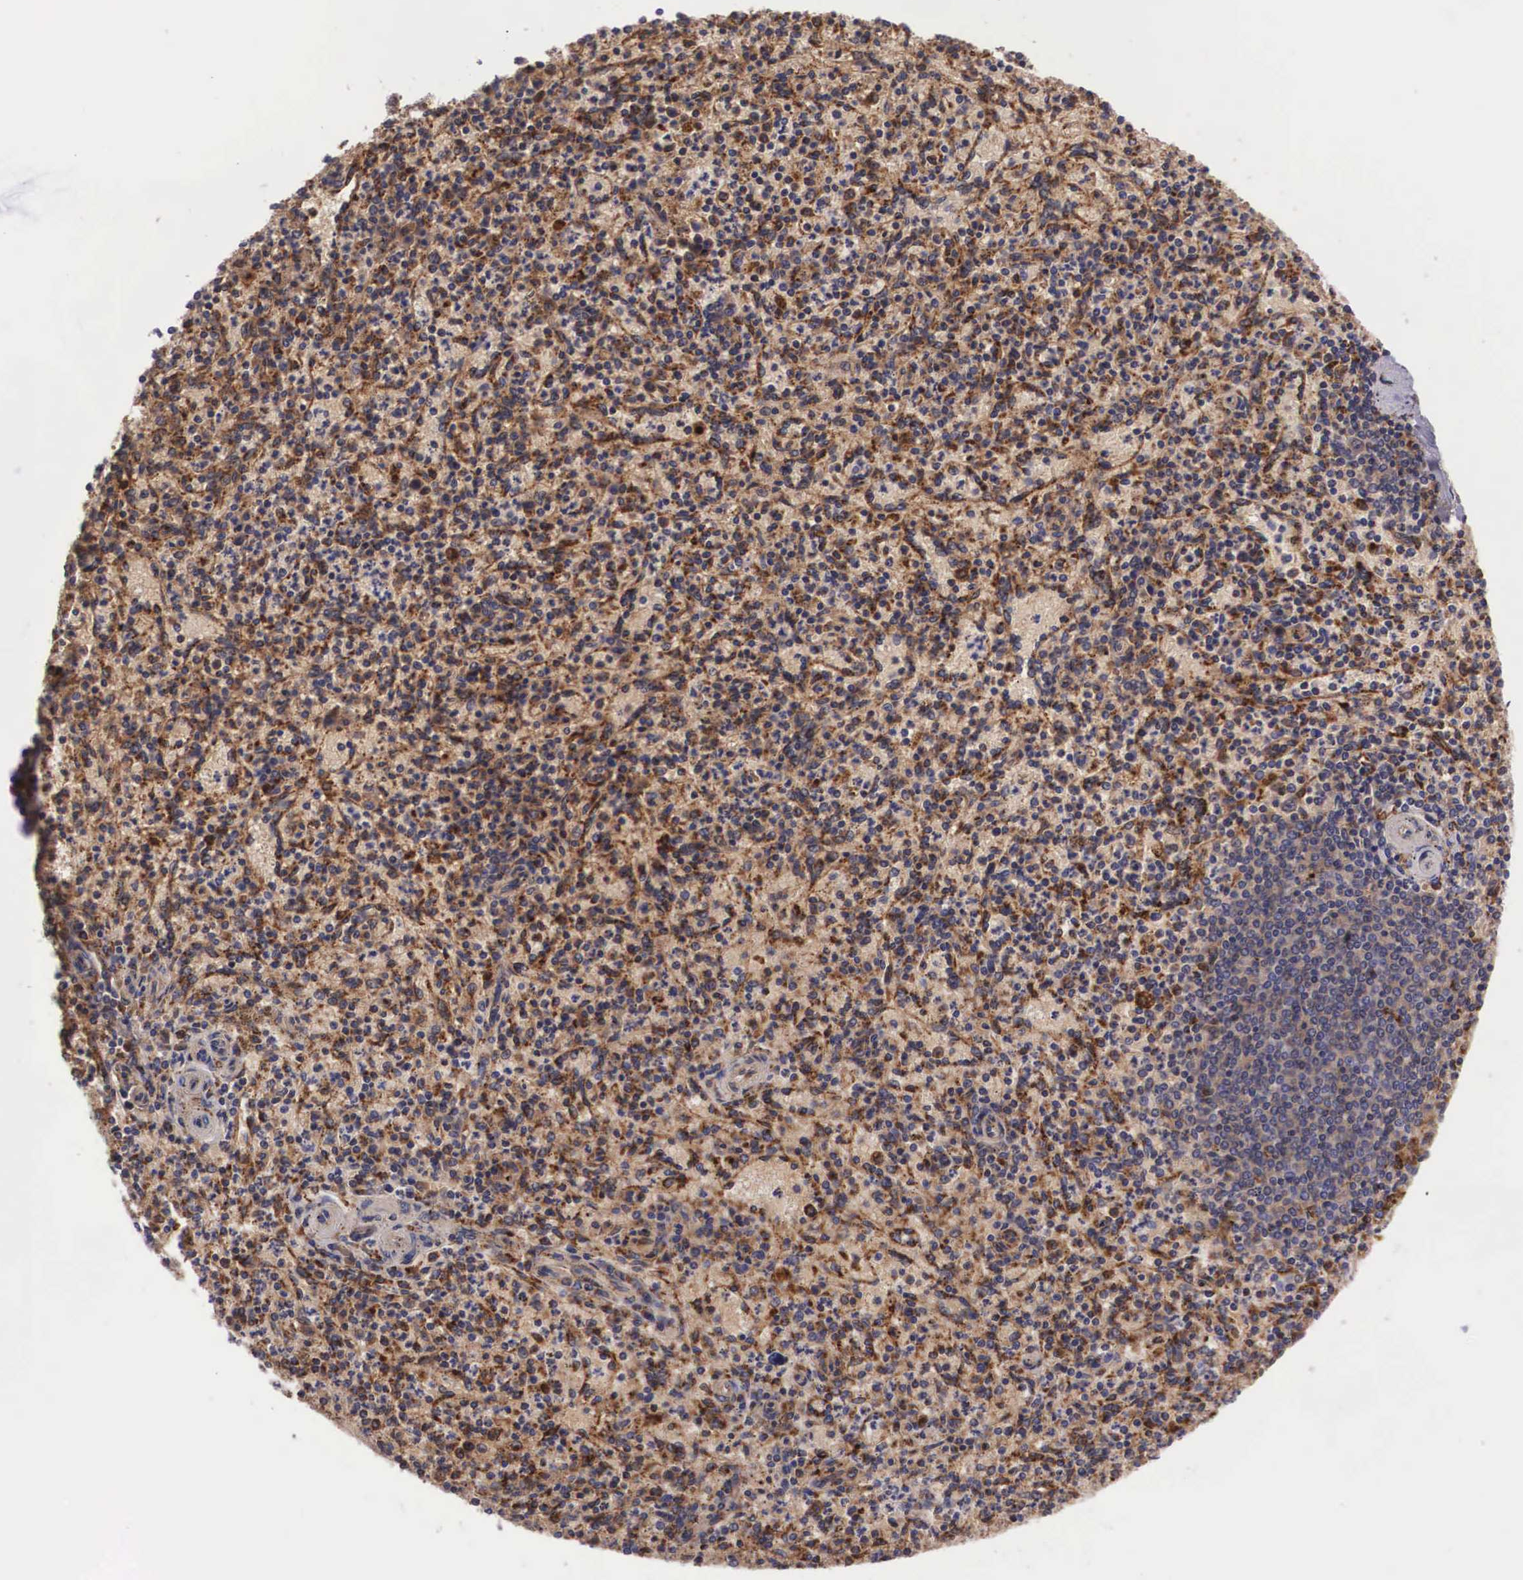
{"staining": {"intensity": "negative", "quantity": "none", "location": "none"}, "tissue": "spleen", "cell_type": "Cells in red pulp", "image_type": "normal", "snomed": [{"axis": "morphology", "description": "Normal tissue, NOS"}, {"axis": "topography", "description": "Spleen"}], "caption": "There is no significant expression in cells in red pulp of spleen. (DAB (3,3'-diaminobenzidine) immunohistochemistry (IHC), high magnification).", "gene": "NAGA", "patient": {"sex": "male", "age": 72}}